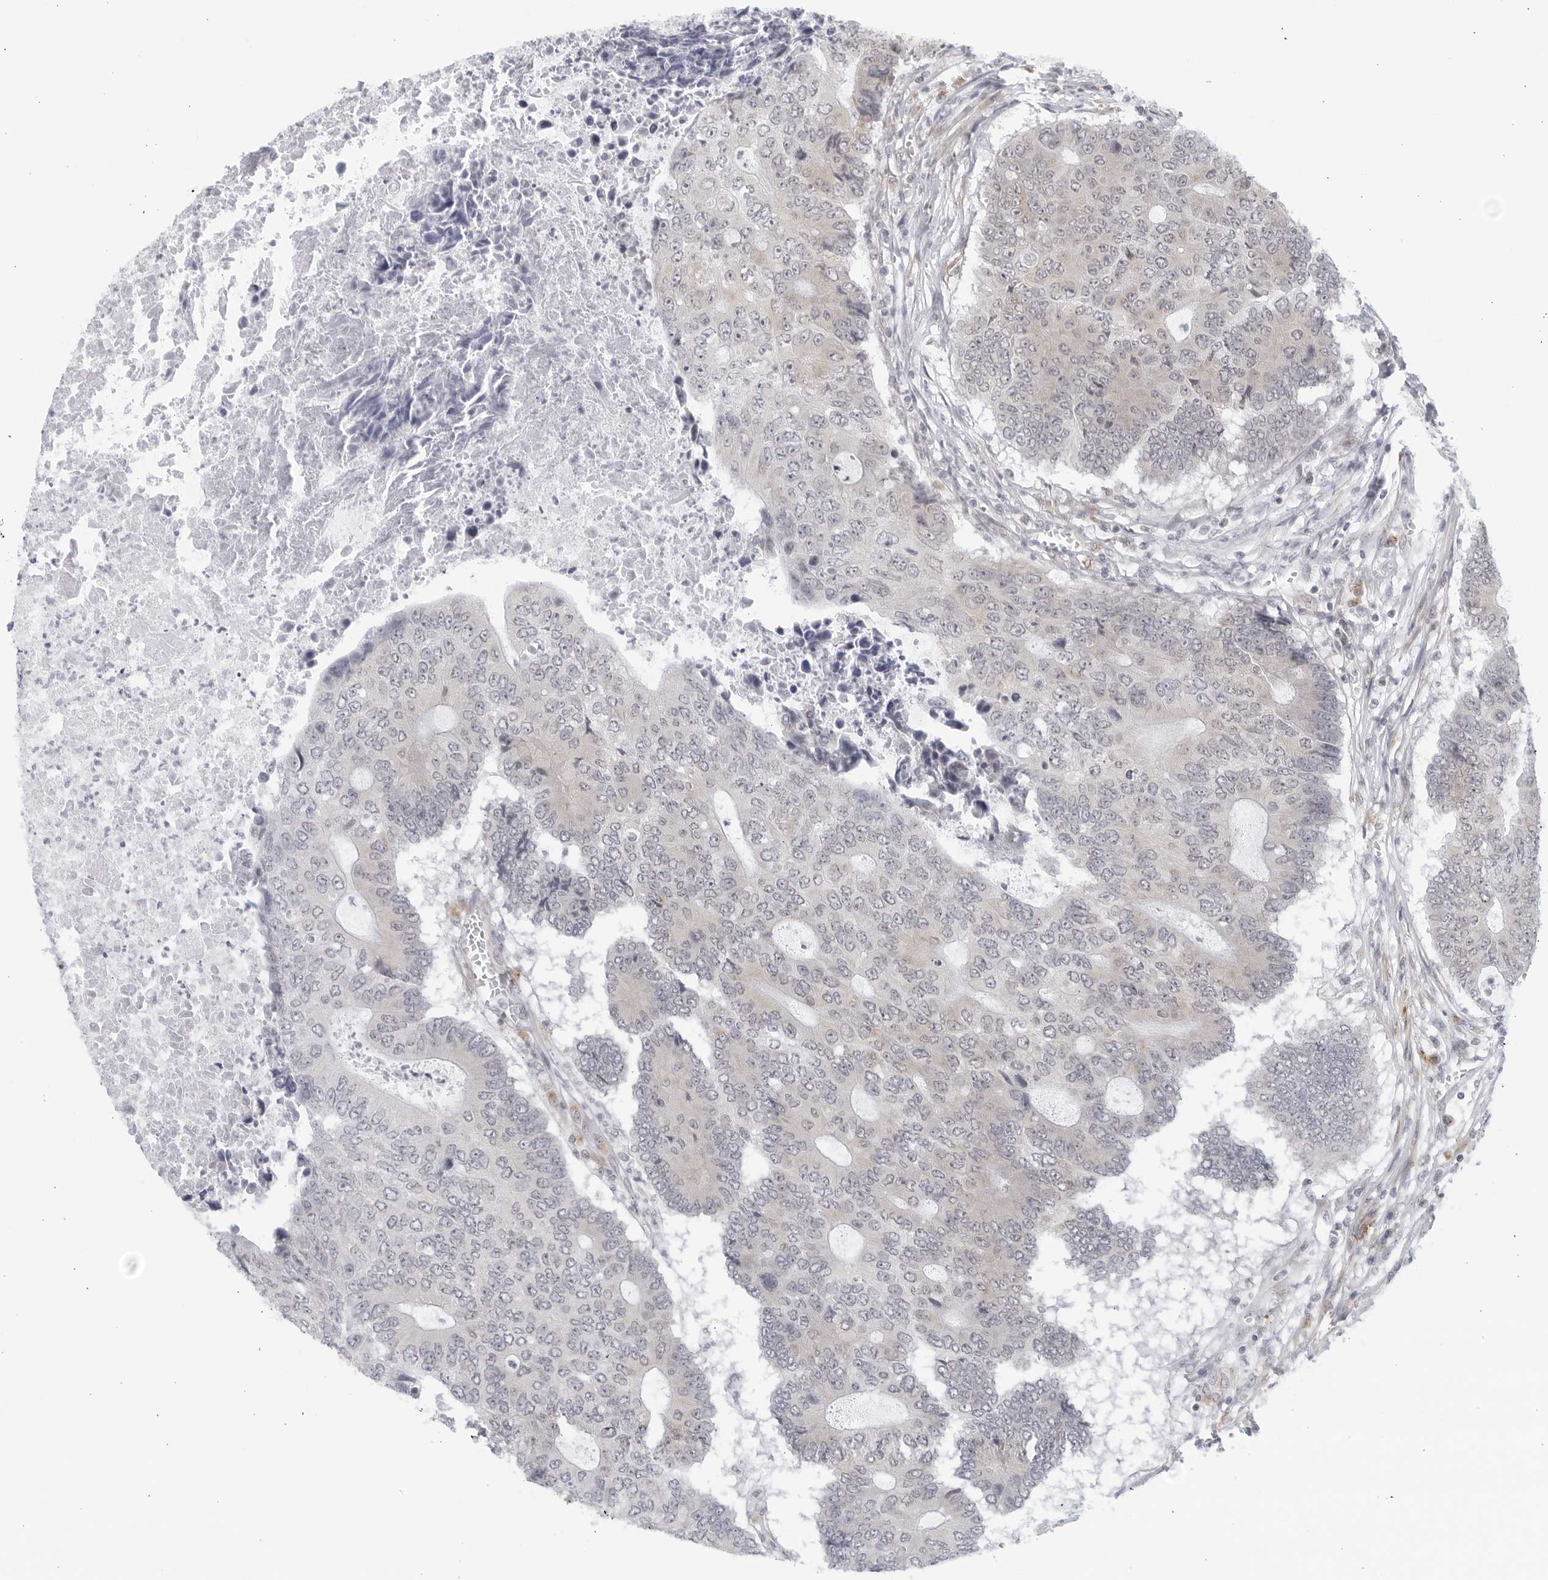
{"staining": {"intensity": "weak", "quantity": "<25%", "location": "cytoplasmic/membranous"}, "tissue": "colorectal cancer", "cell_type": "Tumor cells", "image_type": "cancer", "snomed": [{"axis": "morphology", "description": "Adenocarcinoma, NOS"}, {"axis": "topography", "description": "Colon"}], "caption": "DAB immunohistochemical staining of adenocarcinoma (colorectal) exhibits no significant expression in tumor cells. (Stains: DAB (3,3'-diaminobenzidine) immunohistochemistry (IHC) with hematoxylin counter stain, Microscopy: brightfield microscopy at high magnification).", "gene": "WDTC1", "patient": {"sex": "male", "age": 87}}